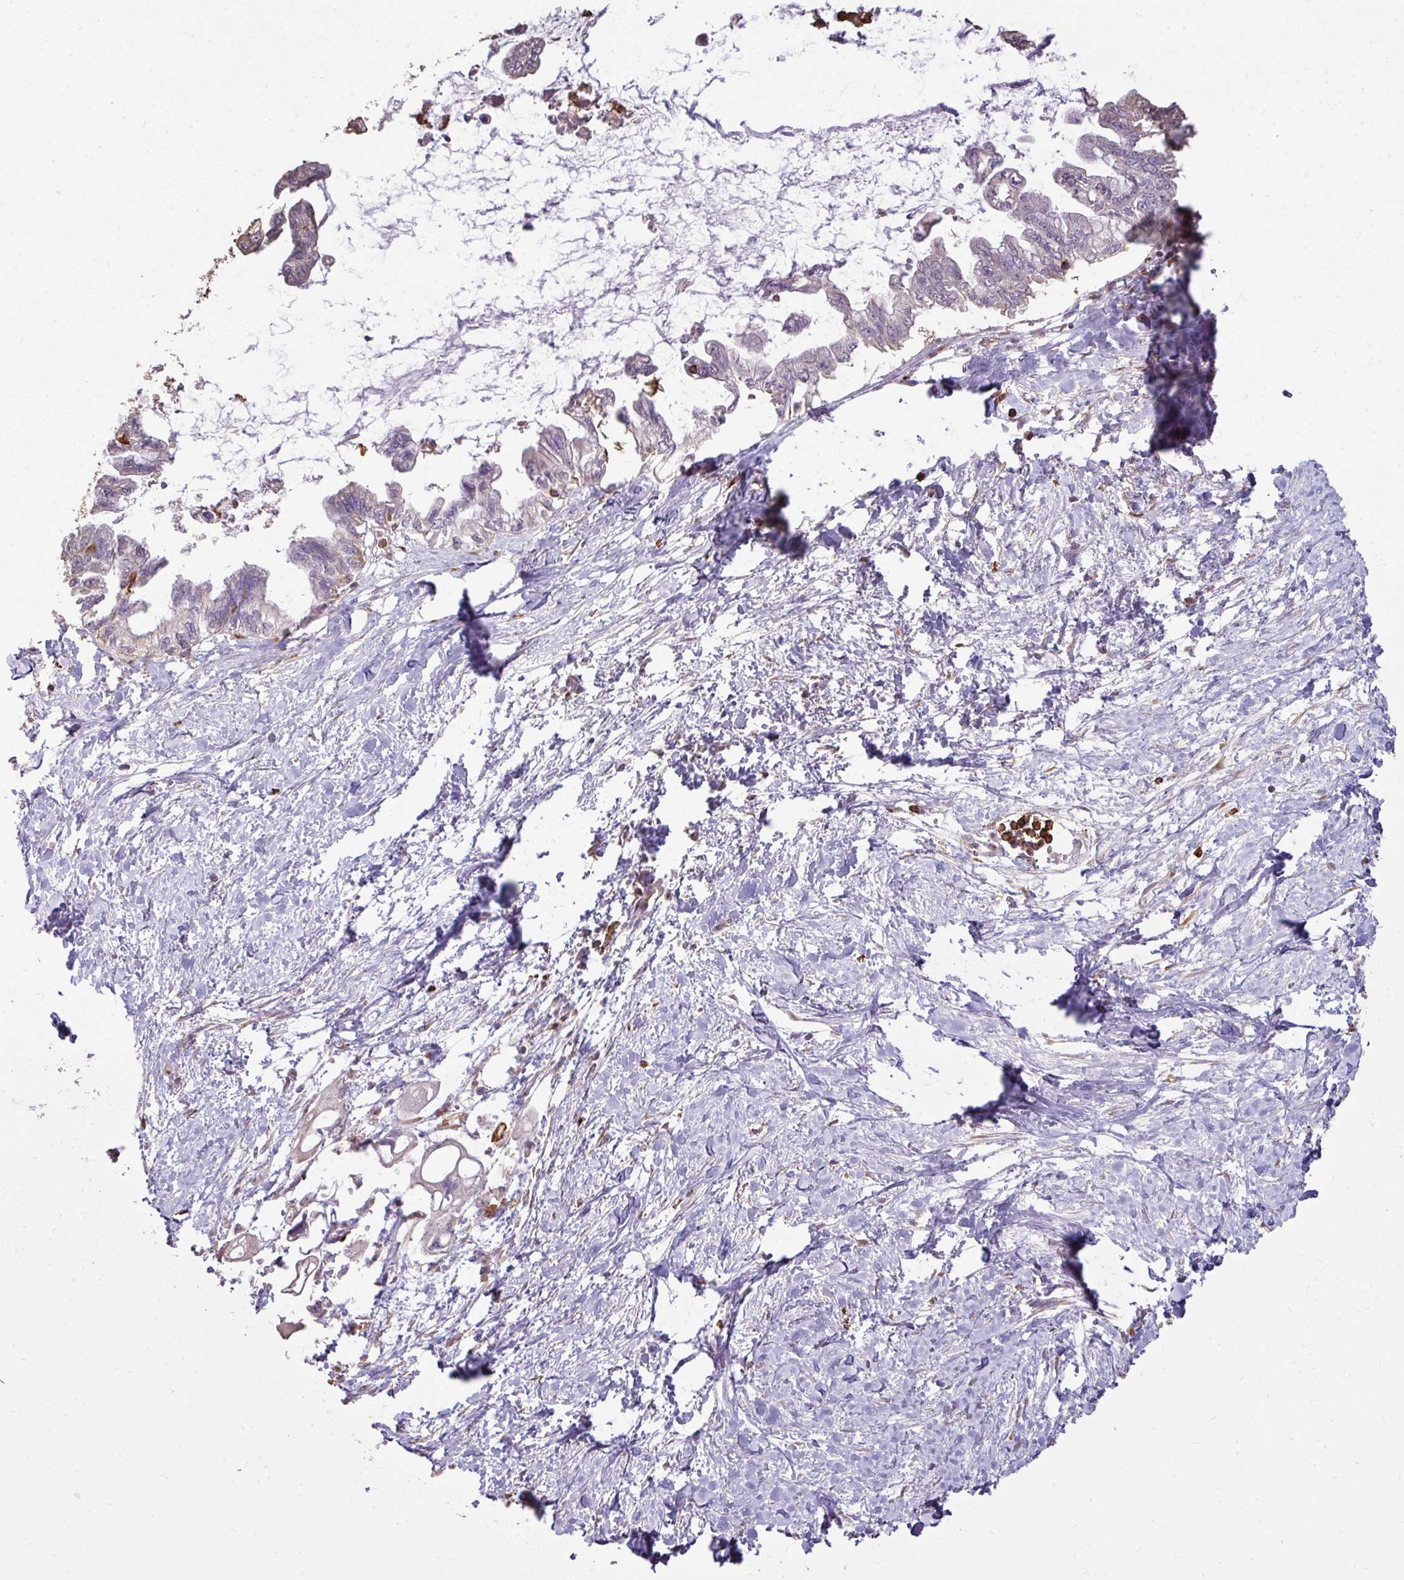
{"staining": {"intensity": "negative", "quantity": "none", "location": "none"}, "tissue": "pancreatic cancer", "cell_type": "Tumor cells", "image_type": "cancer", "snomed": [{"axis": "morphology", "description": "Adenocarcinoma, NOS"}, {"axis": "topography", "description": "Pancreas"}], "caption": "This is an immunohistochemistry micrograph of human adenocarcinoma (pancreatic). There is no positivity in tumor cells.", "gene": "OLFML2B", "patient": {"sex": "male", "age": 61}}